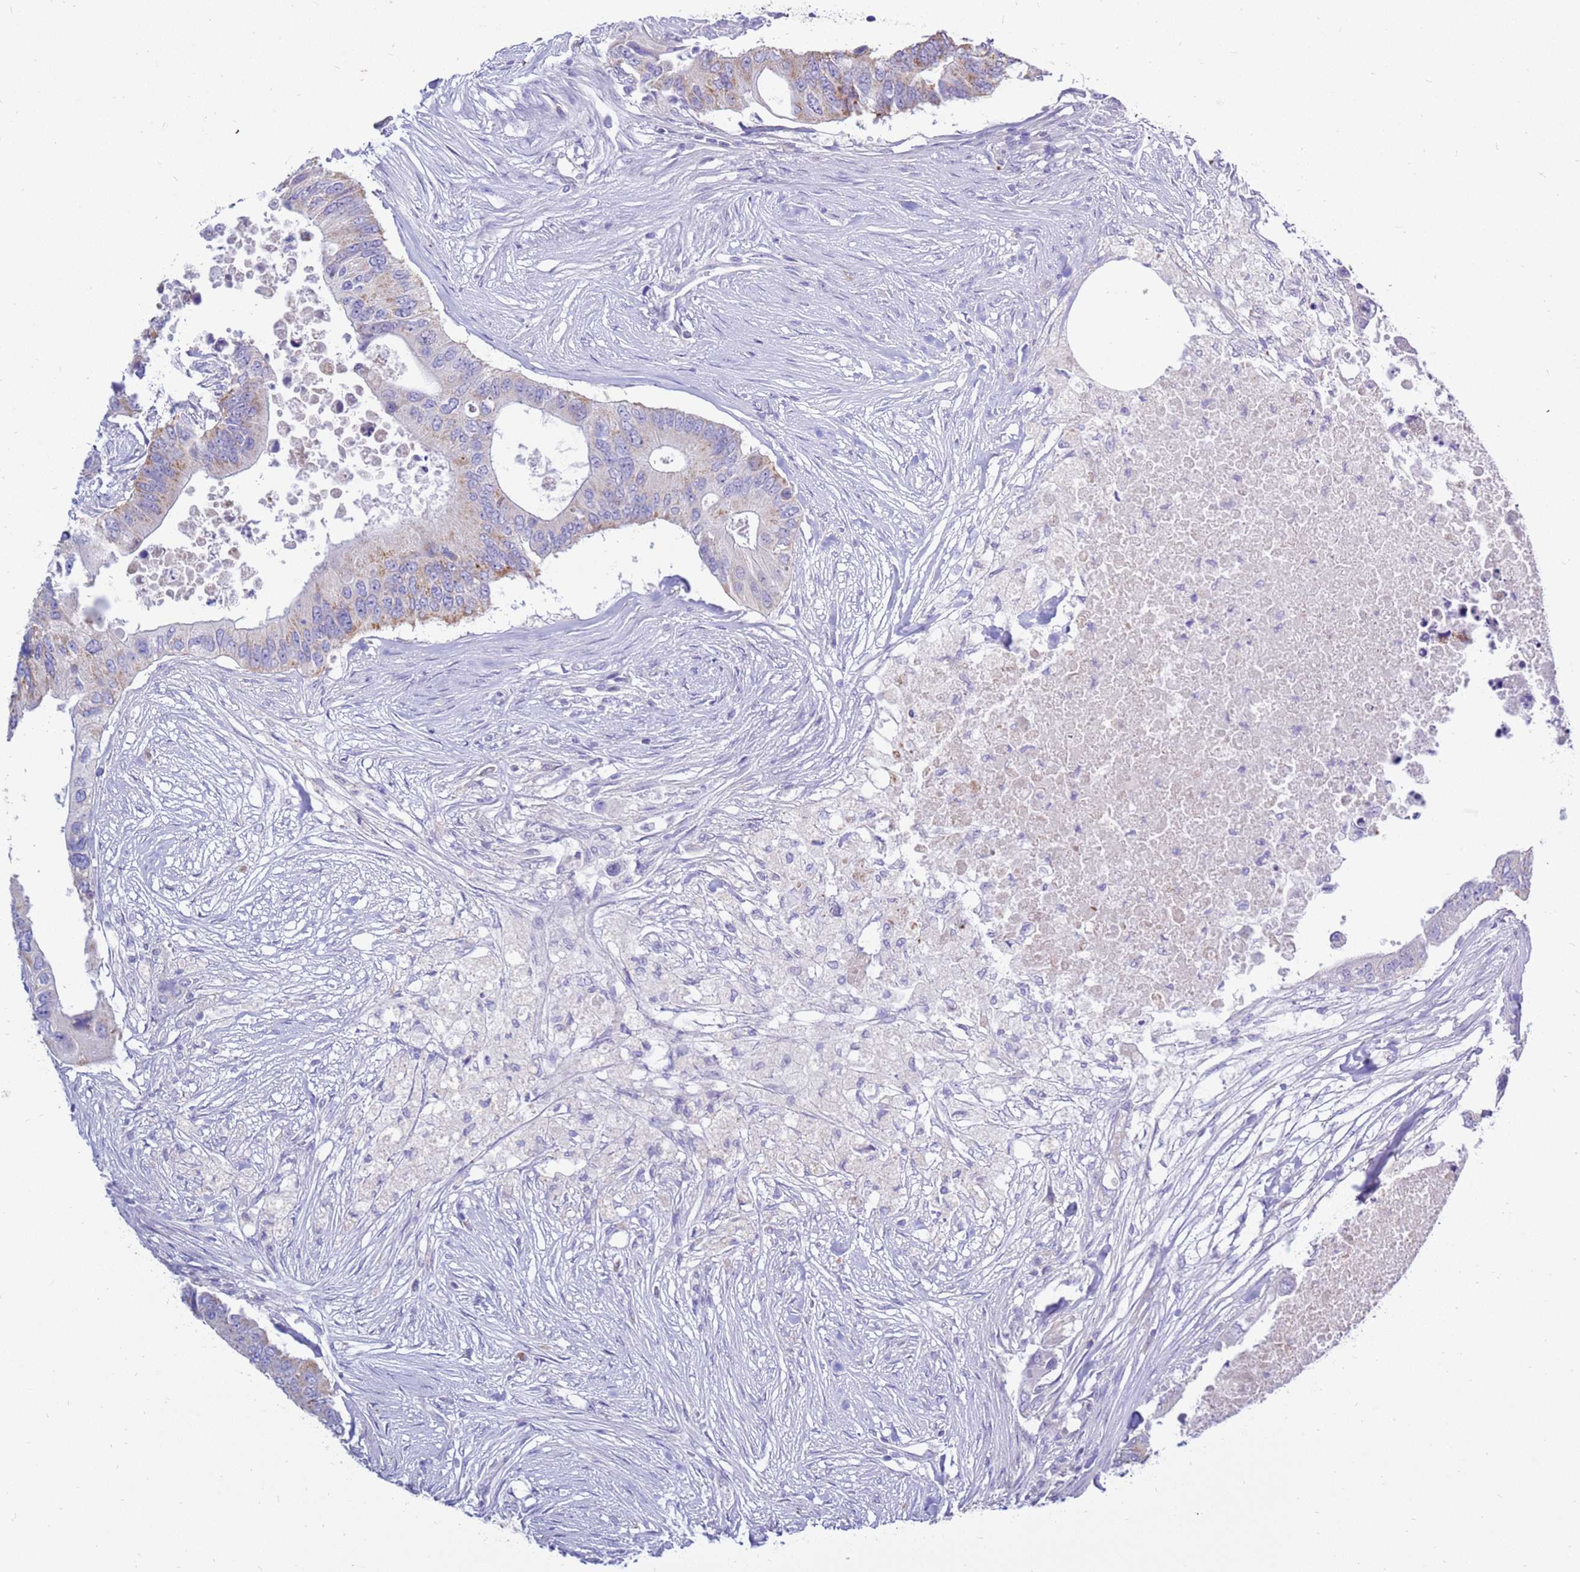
{"staining": {"intensity": "weak", "quantity": "25%-75%", "location": "cytoplasmic/membranous"}, "tissue": "colorectal cancer", "cell_type": "Tumor cells", "image_type": "cancer", "snomed": [{"axis": "morphology", "description": "Adenocarcinoma, NOS"}, {"axis": "topography", "description": "Colon"}], "caption": "Immunohistochemistry (IHC) of human adenocarcinoma (colorectal) shows low levels of weak cytoplasmic/membranous positivity in approximately 25%-75% of tumor cells. Using DAB (brown) and hematoxylin (blue) stains, captured at high magnification using brightfield microscopy.", "gene": "IGF1R", "patient": {"sex": "male", "age": 71}}